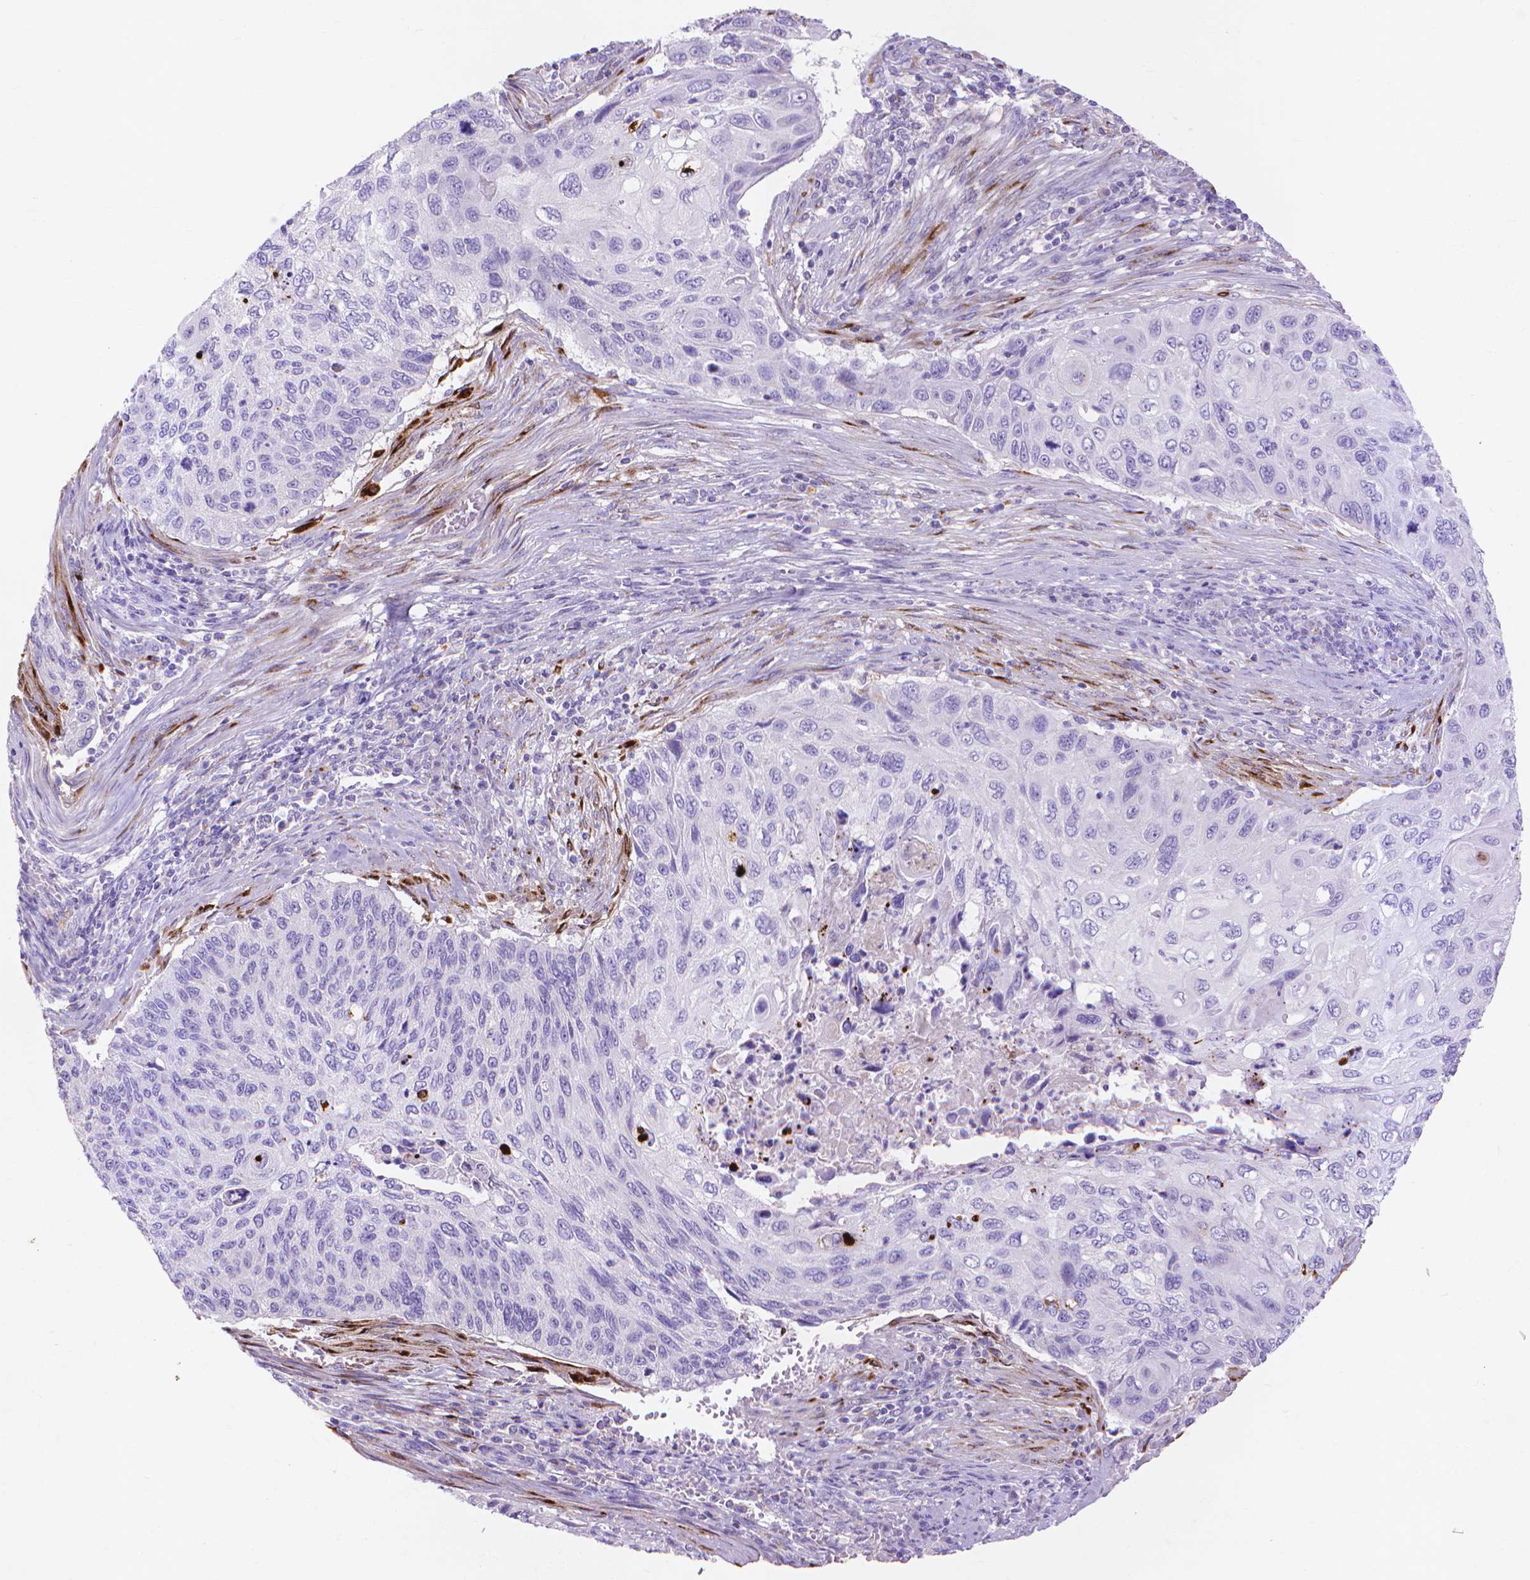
{"staining": {"intensity": "negative", "quantity": "none", "location": "none"}, "tissue": "cervical cancer", "cell_type": "Tumor cells", "image_type": "cancer", "snomed": [{"axis": "morphology", "description": "Squamous cell carcinoma, NOS"}, {"axis": "topography", "description": "Cervix"}], "caption": "The image displays no staining of tumor cells in cervical cancer (squamous cell carcinoma).", "gene": "MMP11", "patient": {"sex": "female", "age": 70}}